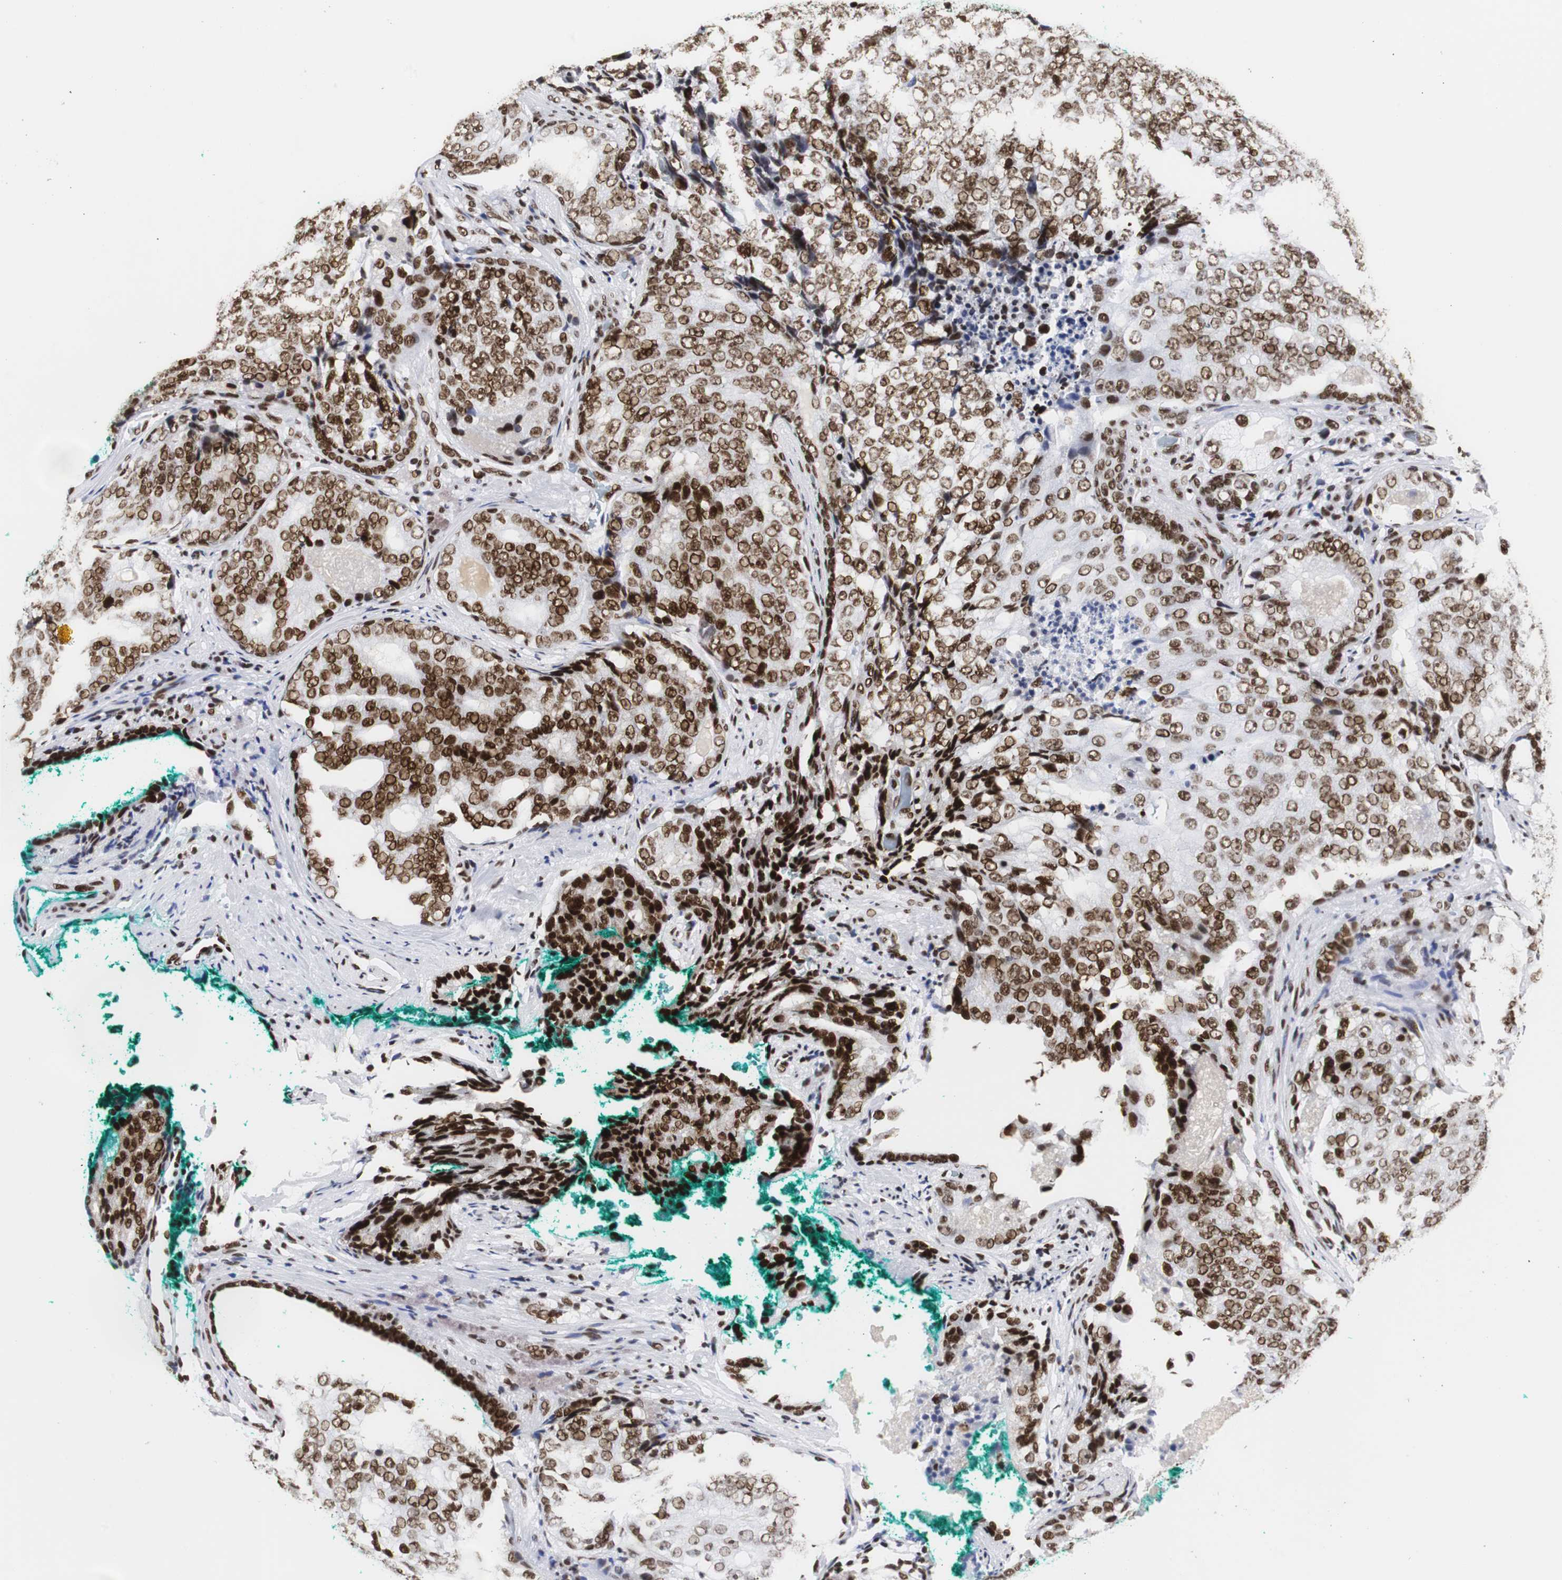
{"staining": {"intensity": "strong", "quantity": ">75%", "location": "nuclear"}, "tissue": "prostate cancer", "cell_type": "Tumor cells", "image_type": "cancer", "snomed": [{"axis": "morphology", "description": "Adenocarcinoma, High grade"}, {"axis": "topography", "description": "Prostate"}], "caption": "Protein positivity by IHC reveals strong nuclear expression in approximately >75% of tumor cells in adenocarcinoma (high-grade) (prostate).", "gene": "HNRNPH2", "patient": {"sex": "male", "age": 66}}